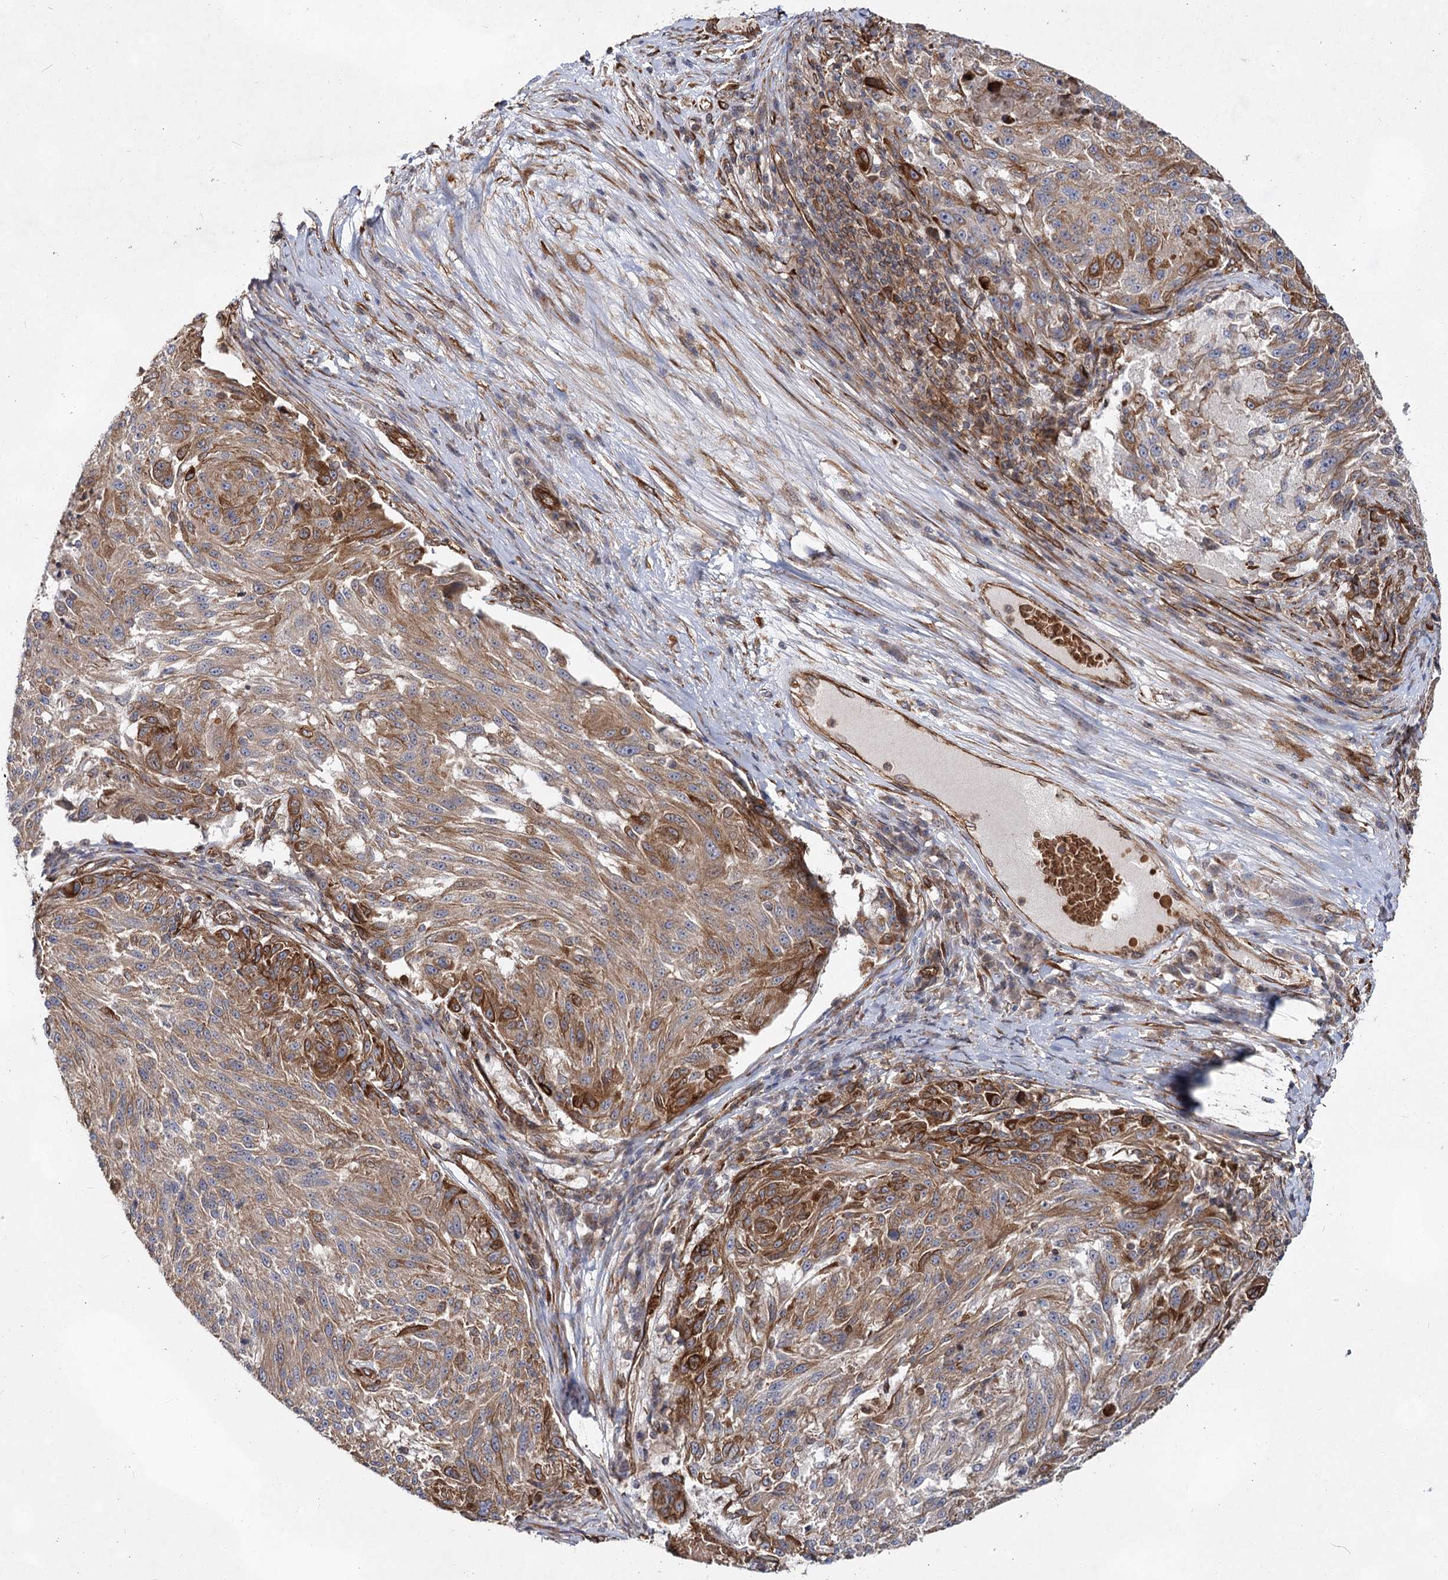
{"staining": {"intensity": "strong", "quantity": "25%-75%", "location": "cytoplasmic/membranous"}, "tissue": "melanoma", "cell_type": "Tumor cells", "image_type": "cancer", "snomed": [{"axis": "morphology", "description": "Malignant melanoma, NOS"}, {"axis": "topography", "description": "Skin"}], "caption": "There is high levels of strong cytoplasmic/membranous positivity in tumor cells of melanoma, as demonstrated by immunohistochemical staining (brown color).", "gene": "IQSEC1", "patient": {"sex": "male", "age": 53}}